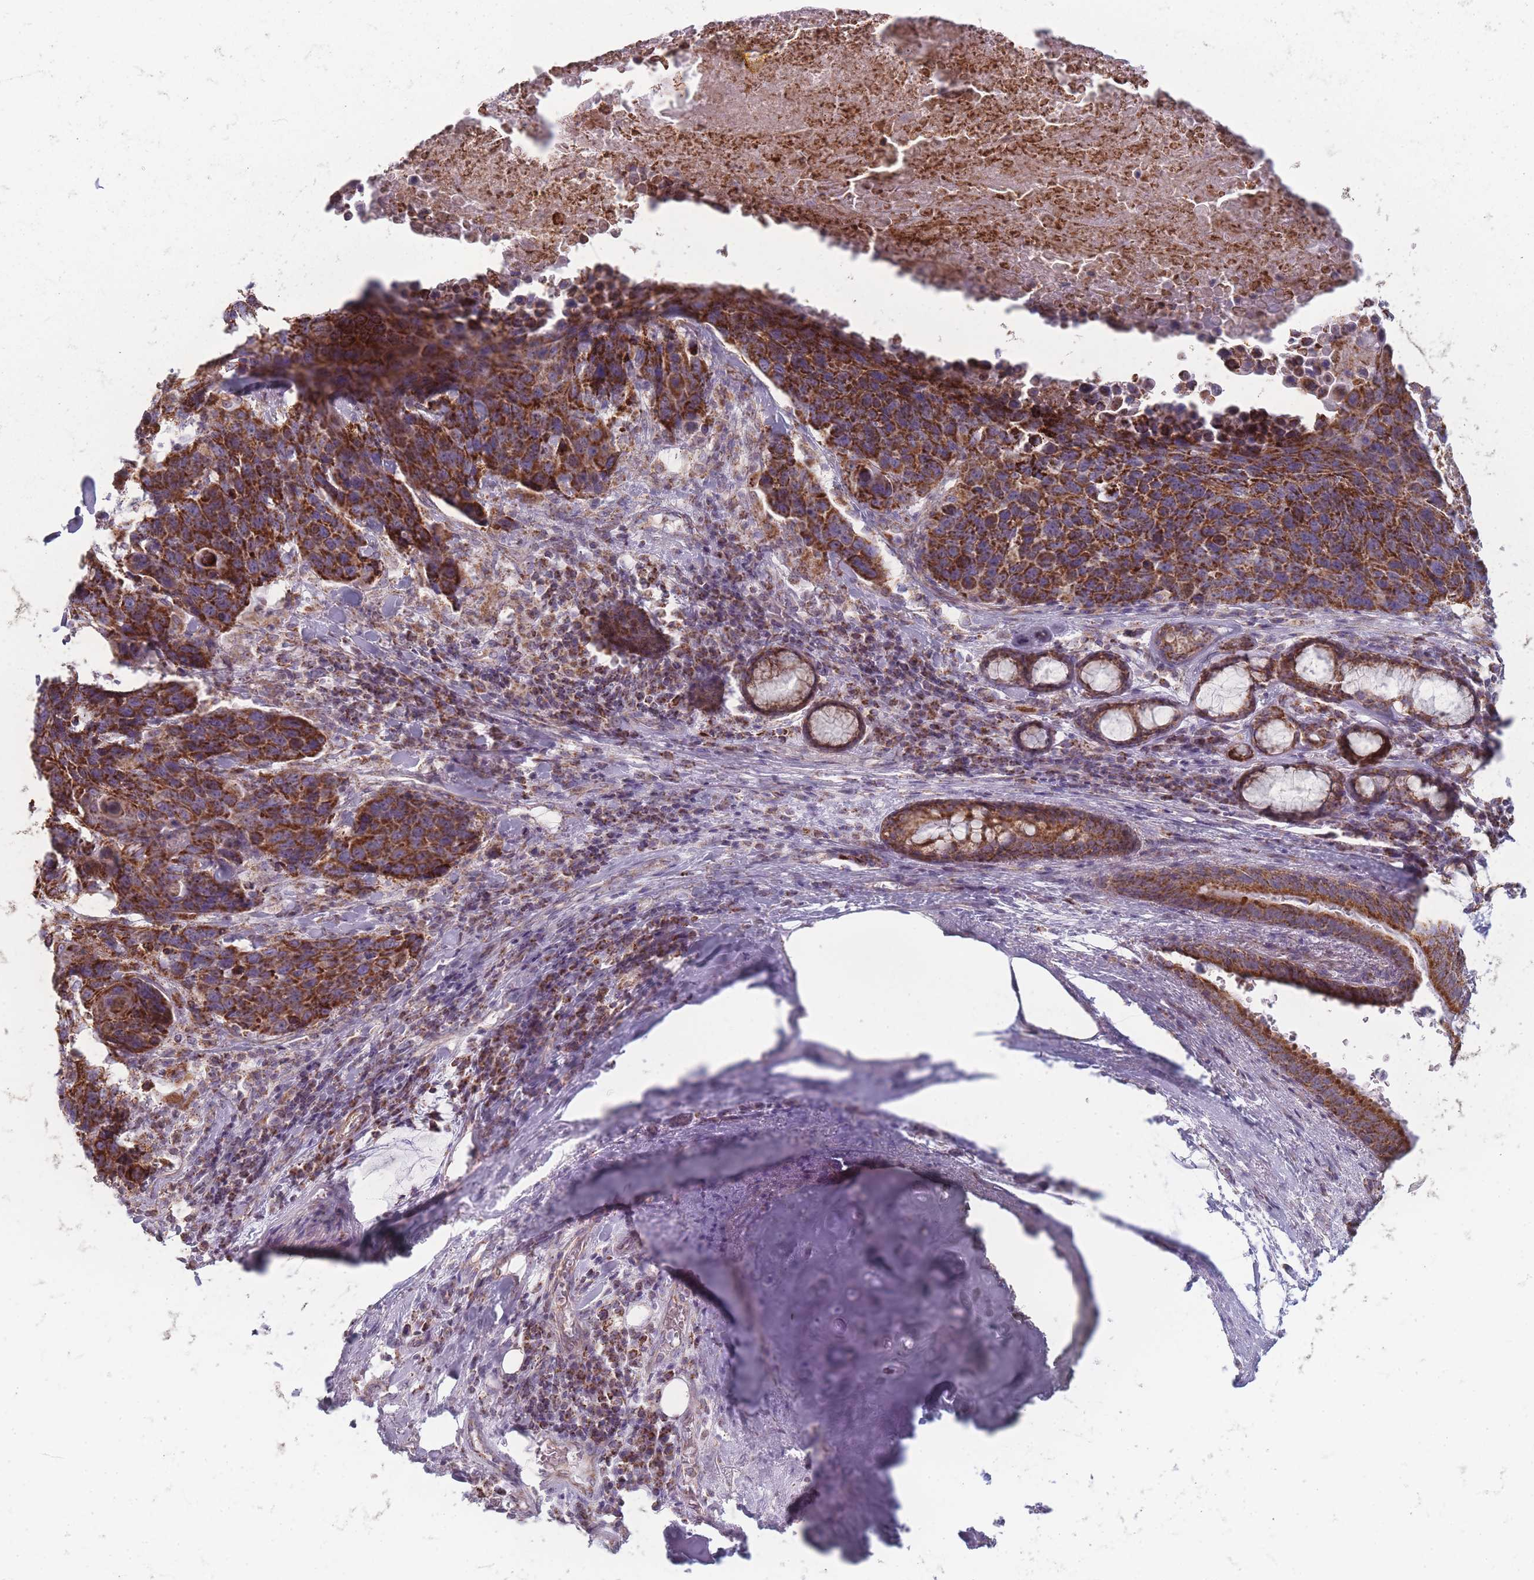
{"staining": {"intensity": "strong", "quantity": ">75%", "location": "cytoplasmic/membranous"}, "tissue": "lung cancer", "cell_type": "Tumor cells", "image_type": "cancer", "snomed": [{"axis": "morphology", "description": "Squamous cell carcinoma, NOS"}, {"axis": "topography", "description": "Lung"}], "caption": "Protein analysis of squamous cell carcinoma (lung) tissue exhibits strong cytoplasmic/membranous positivity in about >75% of tumor cells. Using DAB (3,3'-diaminobenzidine) (brown) and hematoxylin (blue) stains, captured at high magnification using brightfield microscopy.", "gene": "DCHS1", "patient": {"sex": "male", "age": 66}}